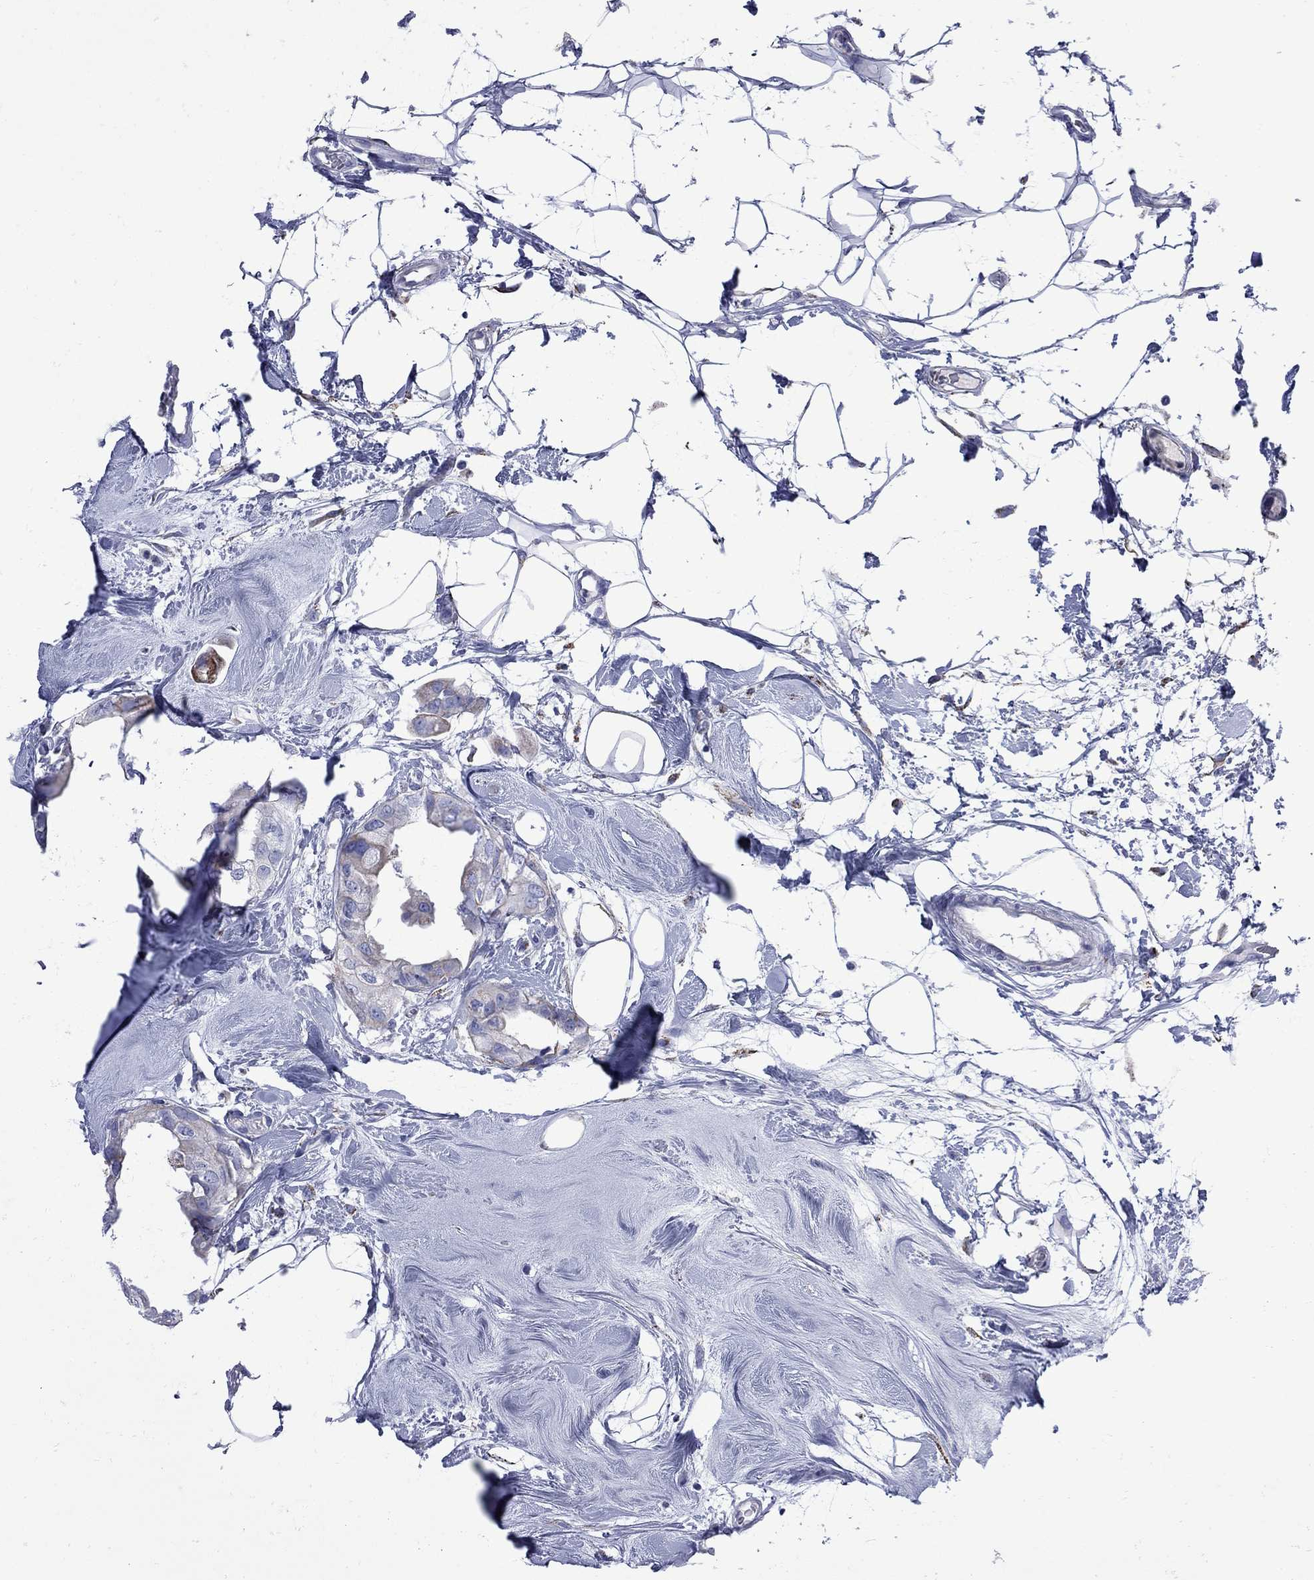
{"staining": {"intensity": "weak", "quantity": "<25%", "location": "cytoplasmic/membranous"}, "tissue": "breast cancer", "cell_type": "Tumor cells", "image_type": "cancer", "snomed": [{"axis": "morphology", "description": "Normal tissue, NOS"}, {"axis": "morphology", "description": "Duct carcinoma"}, {"axis": "topography", "description": "Breast"}], "caption": "Protein analysis of breast intraductal carcinoma reveals no significant staining in tumor cells.", "gene": "SESTD1", "patient": {"sex": "female", "age": 40}}